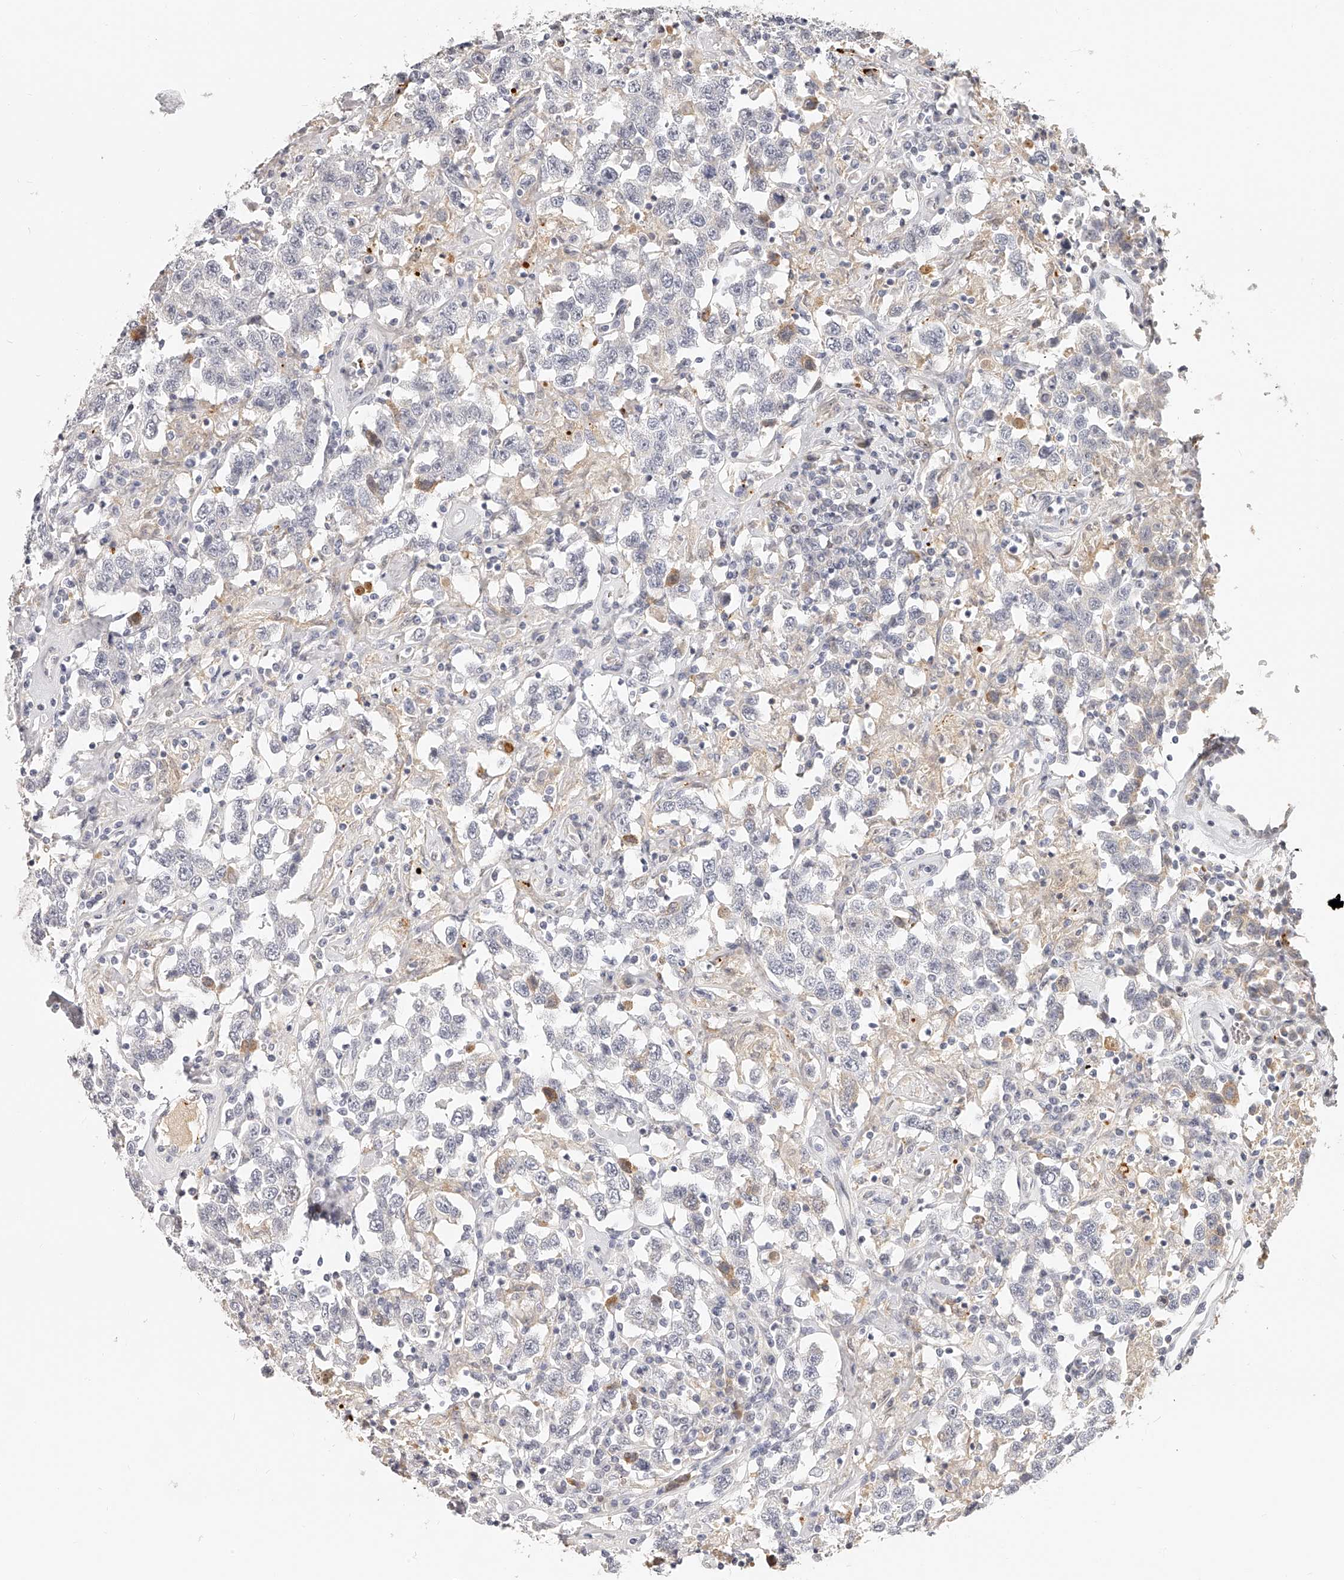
{"staining": {"intensity": "weak", "quantity": "<25%", "location": "cytoplasmic/membranous"}, "tissue": "testis cancer", "cell_type": "Tumor cells", "image_type": "cancer", "snomed": [{"axis": "morphology", "description": "Seminoma, NOS"}, {"axis": "topography", "description": "Testis"}], "caption": "Protein analysis of testis cancer (seminoma) exhibits no significant expression in tumor cells.", "gene": "ITGB3", "patient": {"sex": "male", "age": 41}}